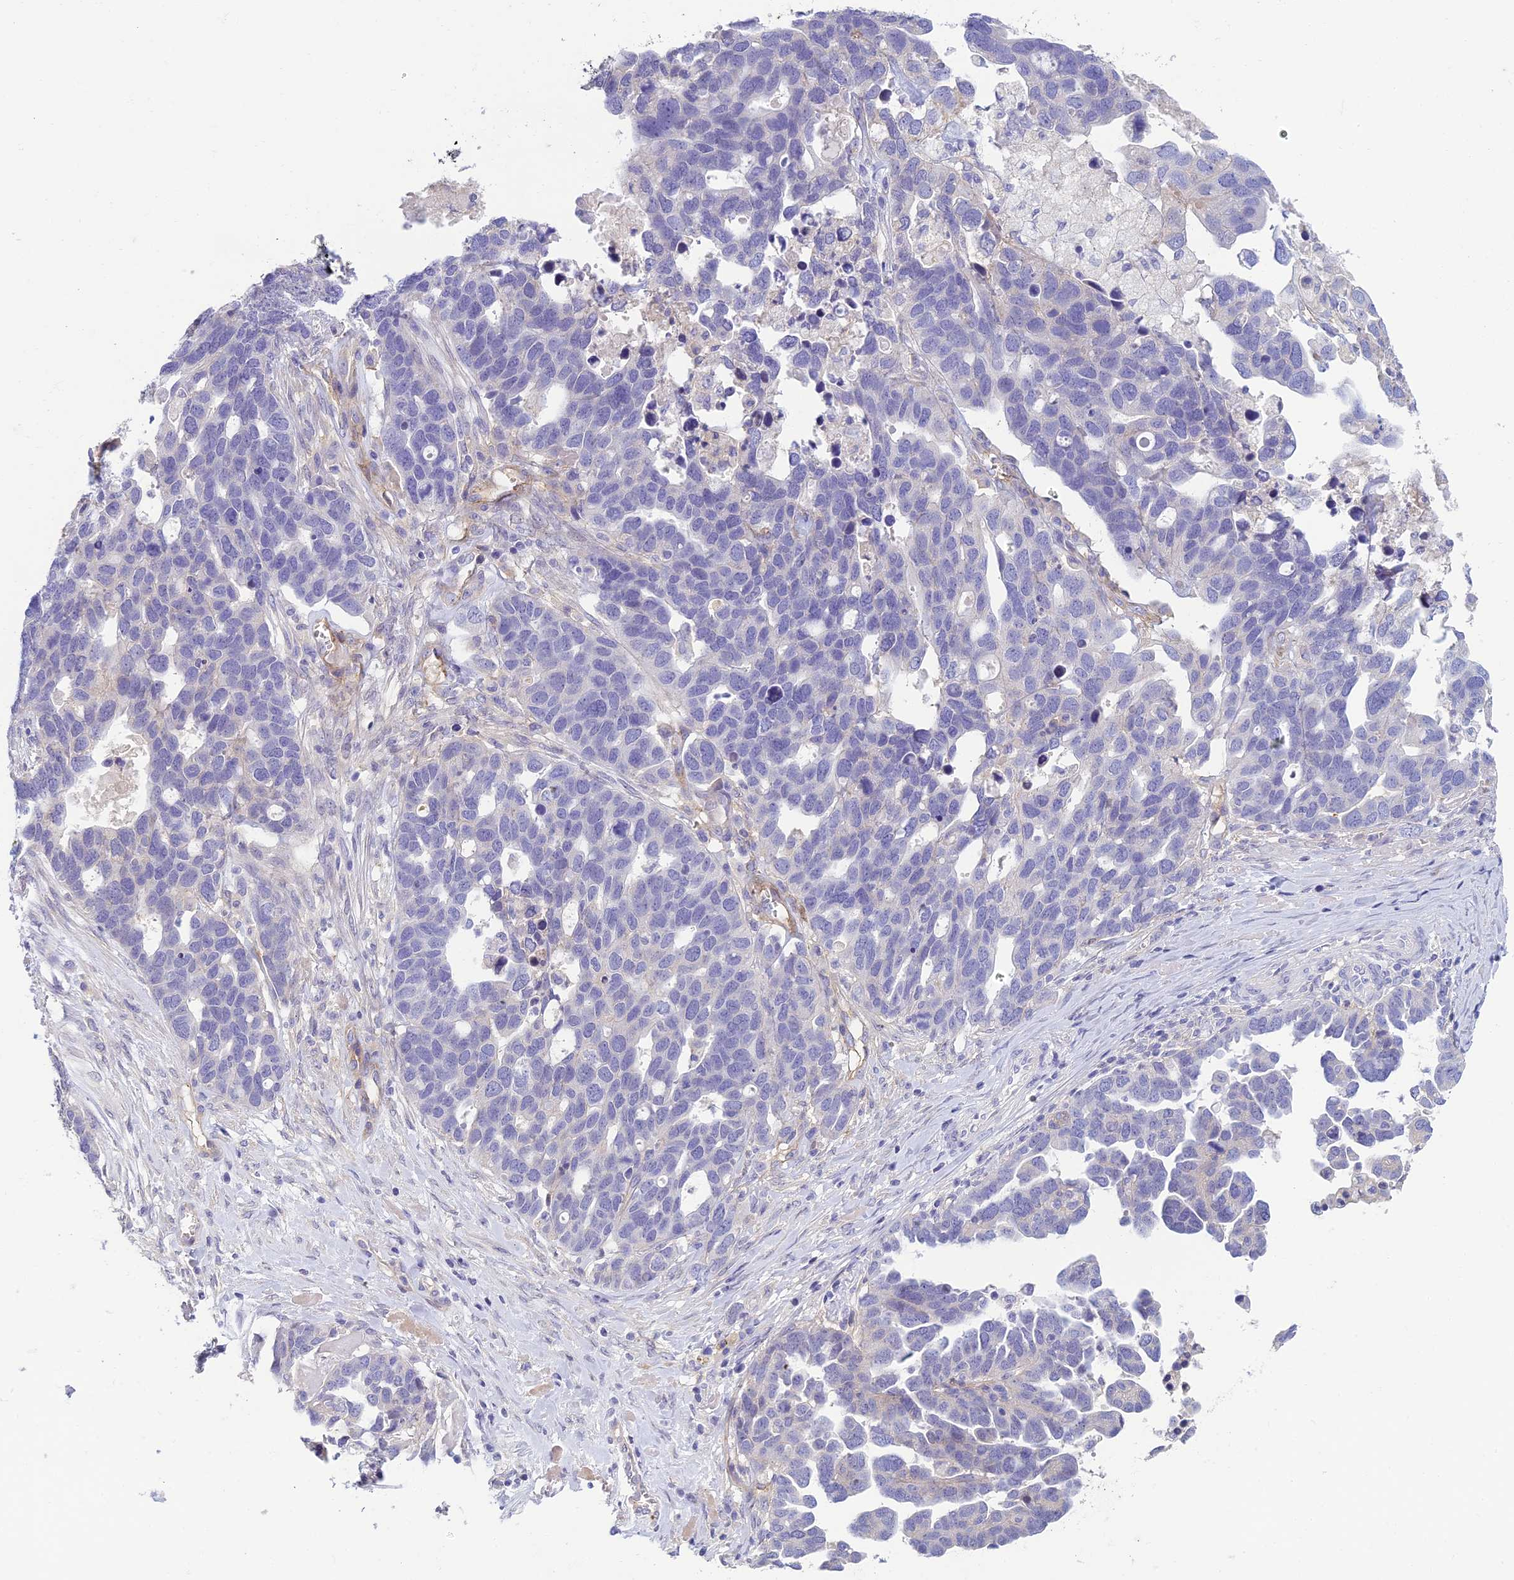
{"staining": {"intensity": "negative", "quantity": "none", "location": "none"}, "tissue": "ovarian cancer", "cell_type": "Tumor cells", "image_type": "cancer", "snomed": [{"axis": "morphology", "description": "Cystadenocarcinoma, serous, NOS"}, {"axis": "topography", "description": "Ovary"}], "caption": "Tumor cells show no significant positivity in serous cystadenocarcinoma (ovarian).", "gene": "NEURL1", "patient": {"sex": "female", "age": 54}}